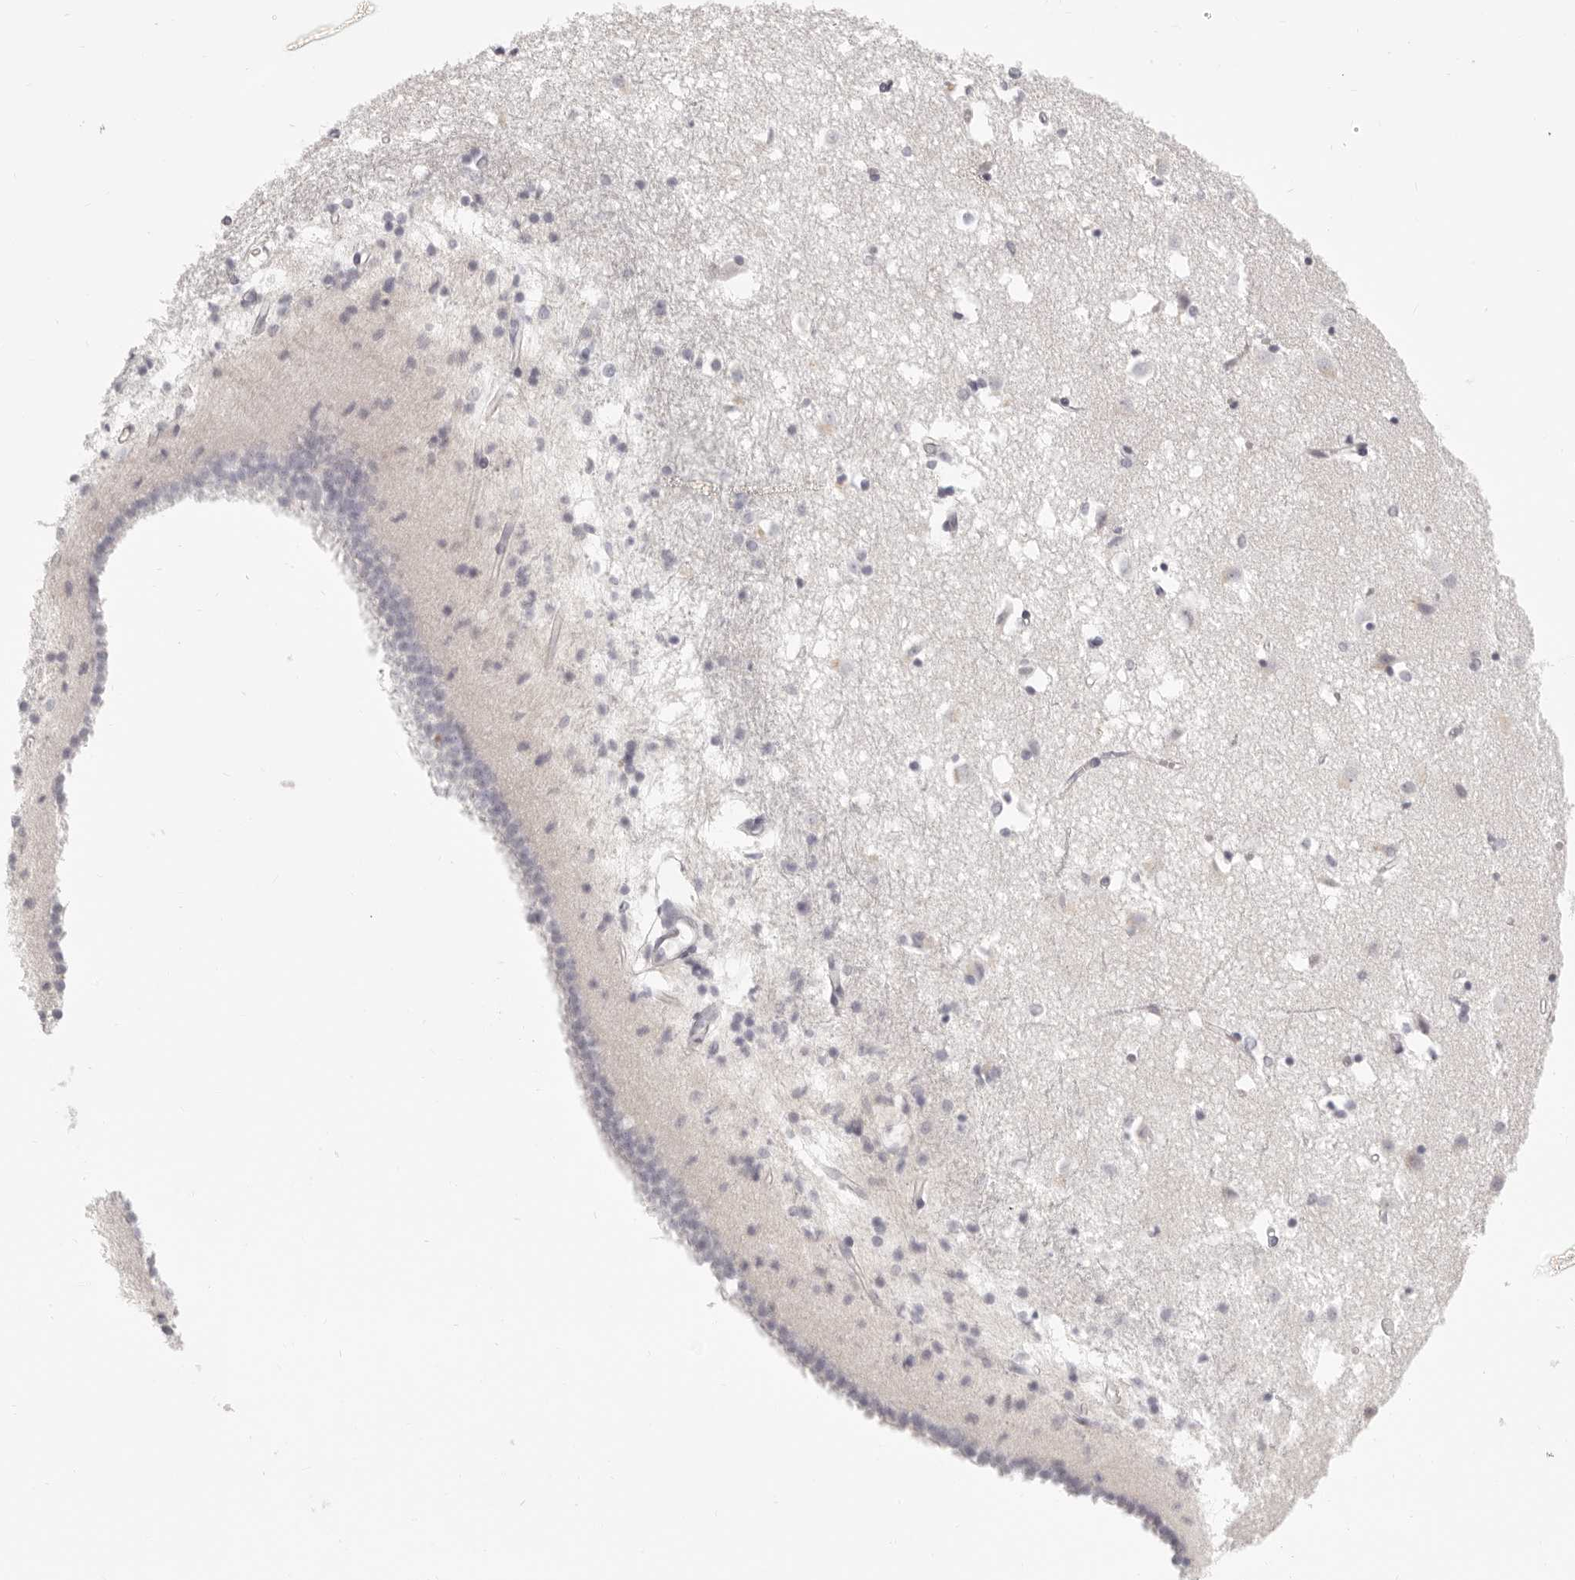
{"staining": {"intensity": "negative", "quantity": "none", "location": "none"}, "tissue": "caudate", "cell_type": "Glial cells", "image_type": "normal", "snomed": [{"axis": "morphology", "description": "Normal tissue, NOS"}, {"axis": "topography", "description": "Lateral ventricle wall"}], "caption": "Immunohistochemical staining of benign caudate reveals no significant staining in glial cells. The staining was performed using DAB to visualize the protein expression in brown, while the nuclei were stained in blue with hematoxylin (Magnification: 20x).", "gene": "FABP1", "patient": {"sex": "male", "age": 45}}